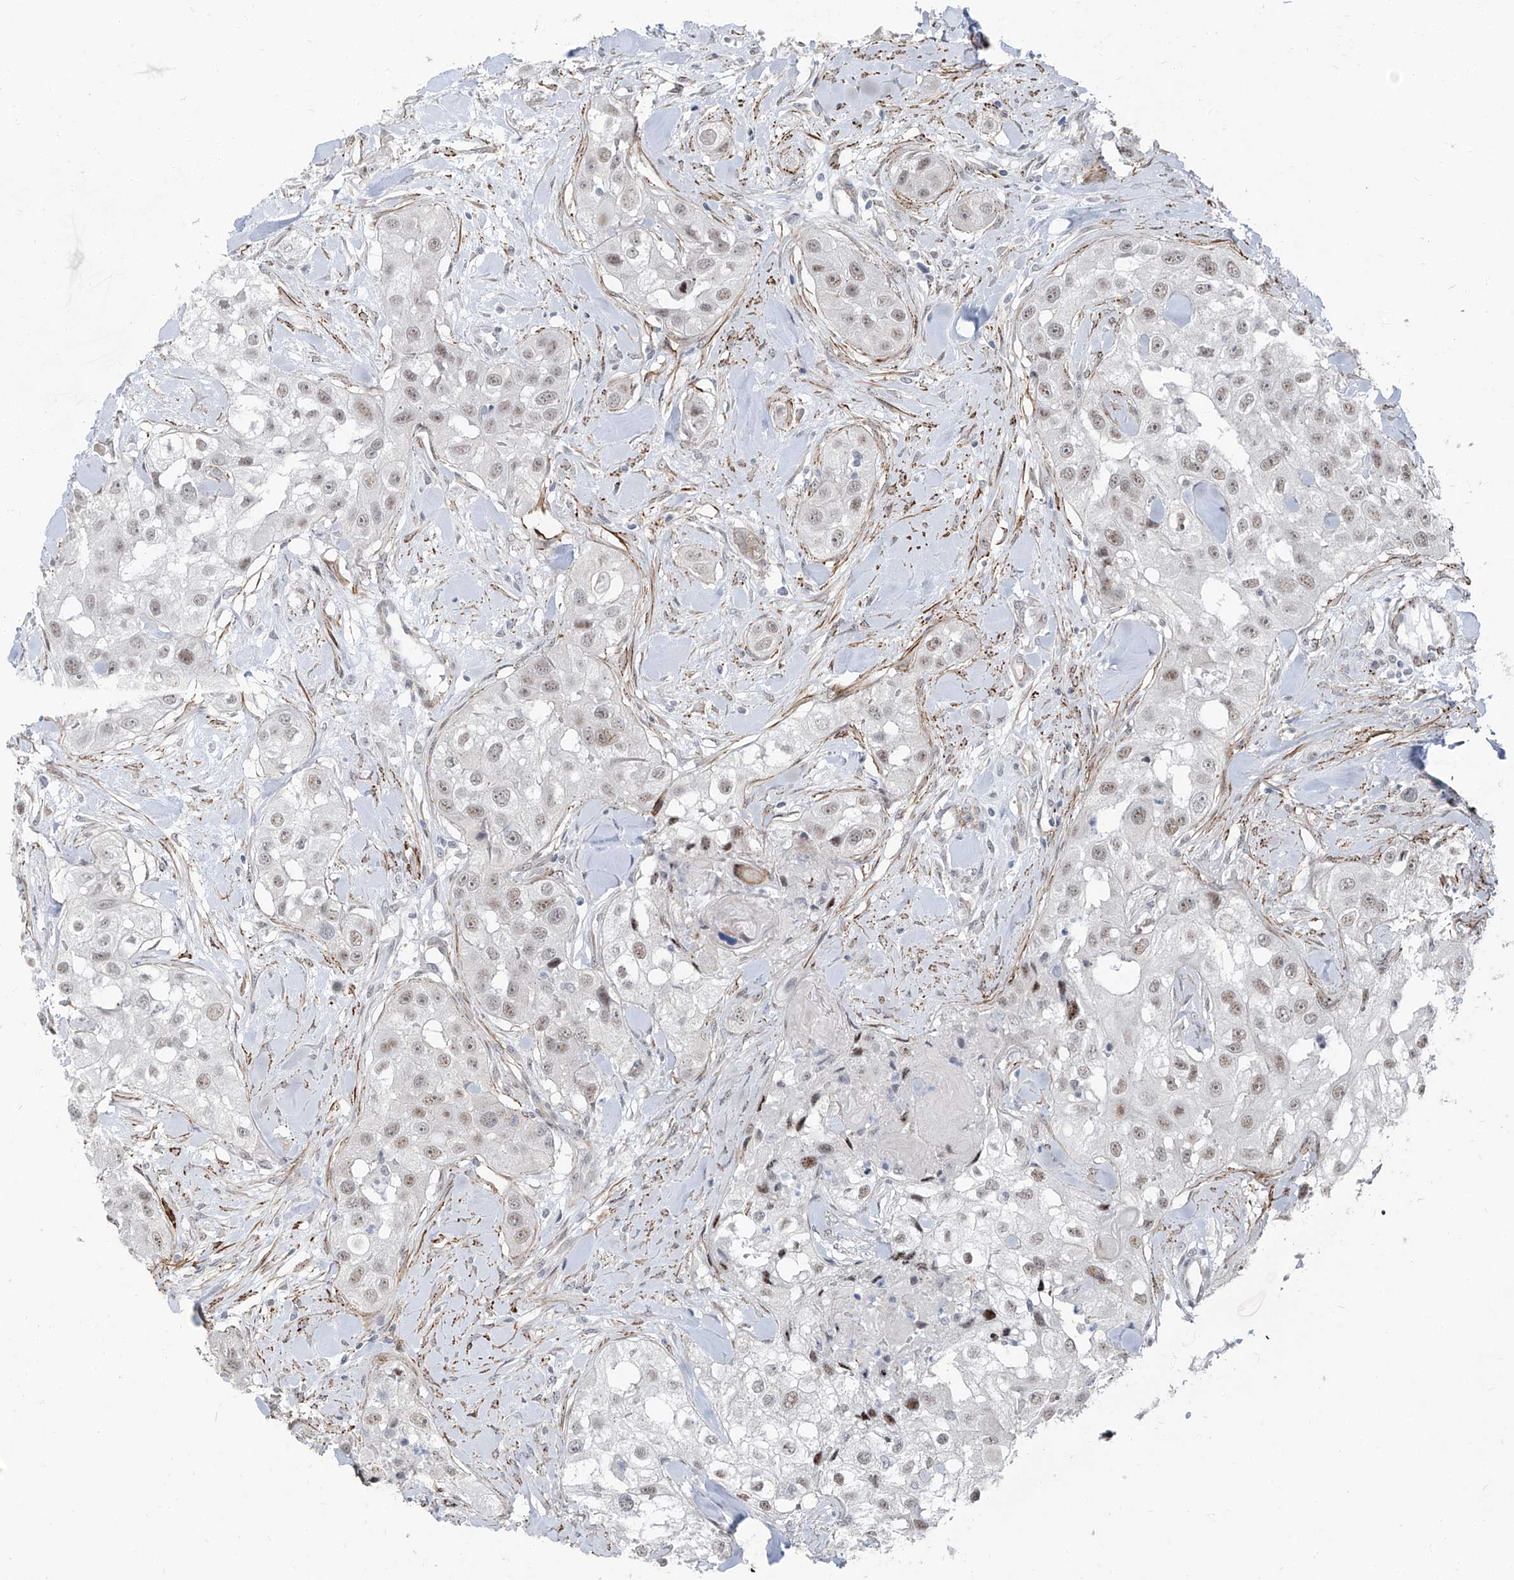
{"staining": {"intensity": "weak", "quantity": "<25%", "location": "nuclear"}, "tissue": "head and neck cancer", "cell_type": "Tumor cells", "image_type": "cancer", "snomed": [{"axis": "morphology", "description": "Normal tissue, NOS"}, {"axis": "morphology", "description": "Squamous cell carcinoma, NOS"}, {"axis": "topography", "description": "Skeletal muscle"}, {"axis": "topography", "description": "Head-Neck"}], "caption": "Immunohistochemistry (IHC) of squamous cell carcinoma (head and neck) reveals no positivity in tumor cells.", "gene": "TXLNB", "patient": {"sex": "male", "age": 51}}